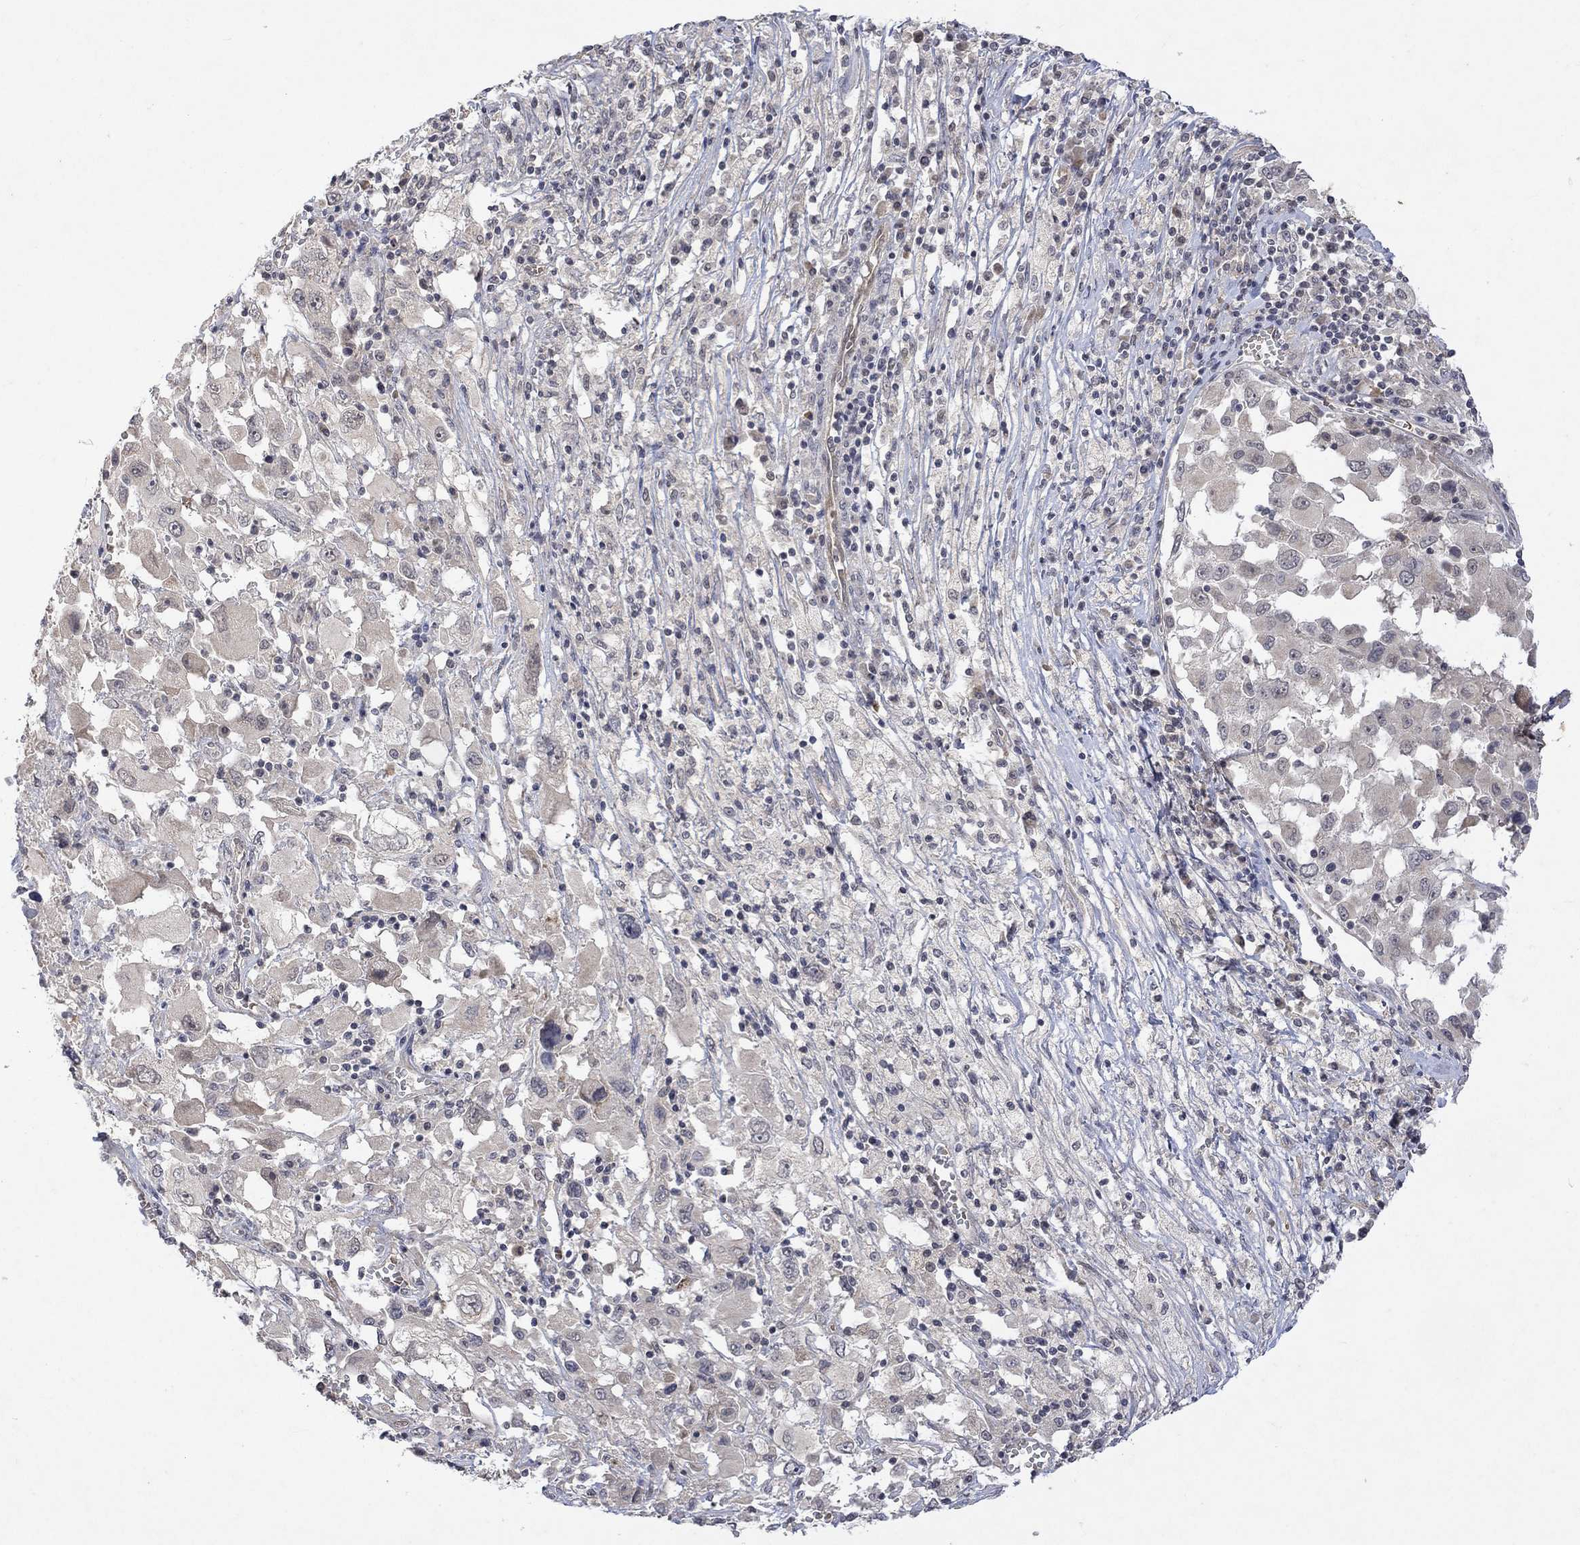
{"staining": {"intensity": "negative", "quantity": "none", "location": "none"}, "tissue": "melanoma", "cell_type": "Tumor cells", "image_type": "cancer", "snomed": [{"axis": "morphology", "description": "Malignant melanoma, Metastatic site"}, {"axis": "topography", "description": "Soft tissue"}], "caption": "There is no significant positivity in tumor cells of malignant melanoma (metastatic site).", "gene": "GRIN2D", "patient": {"sex": "male", "age": 50}}